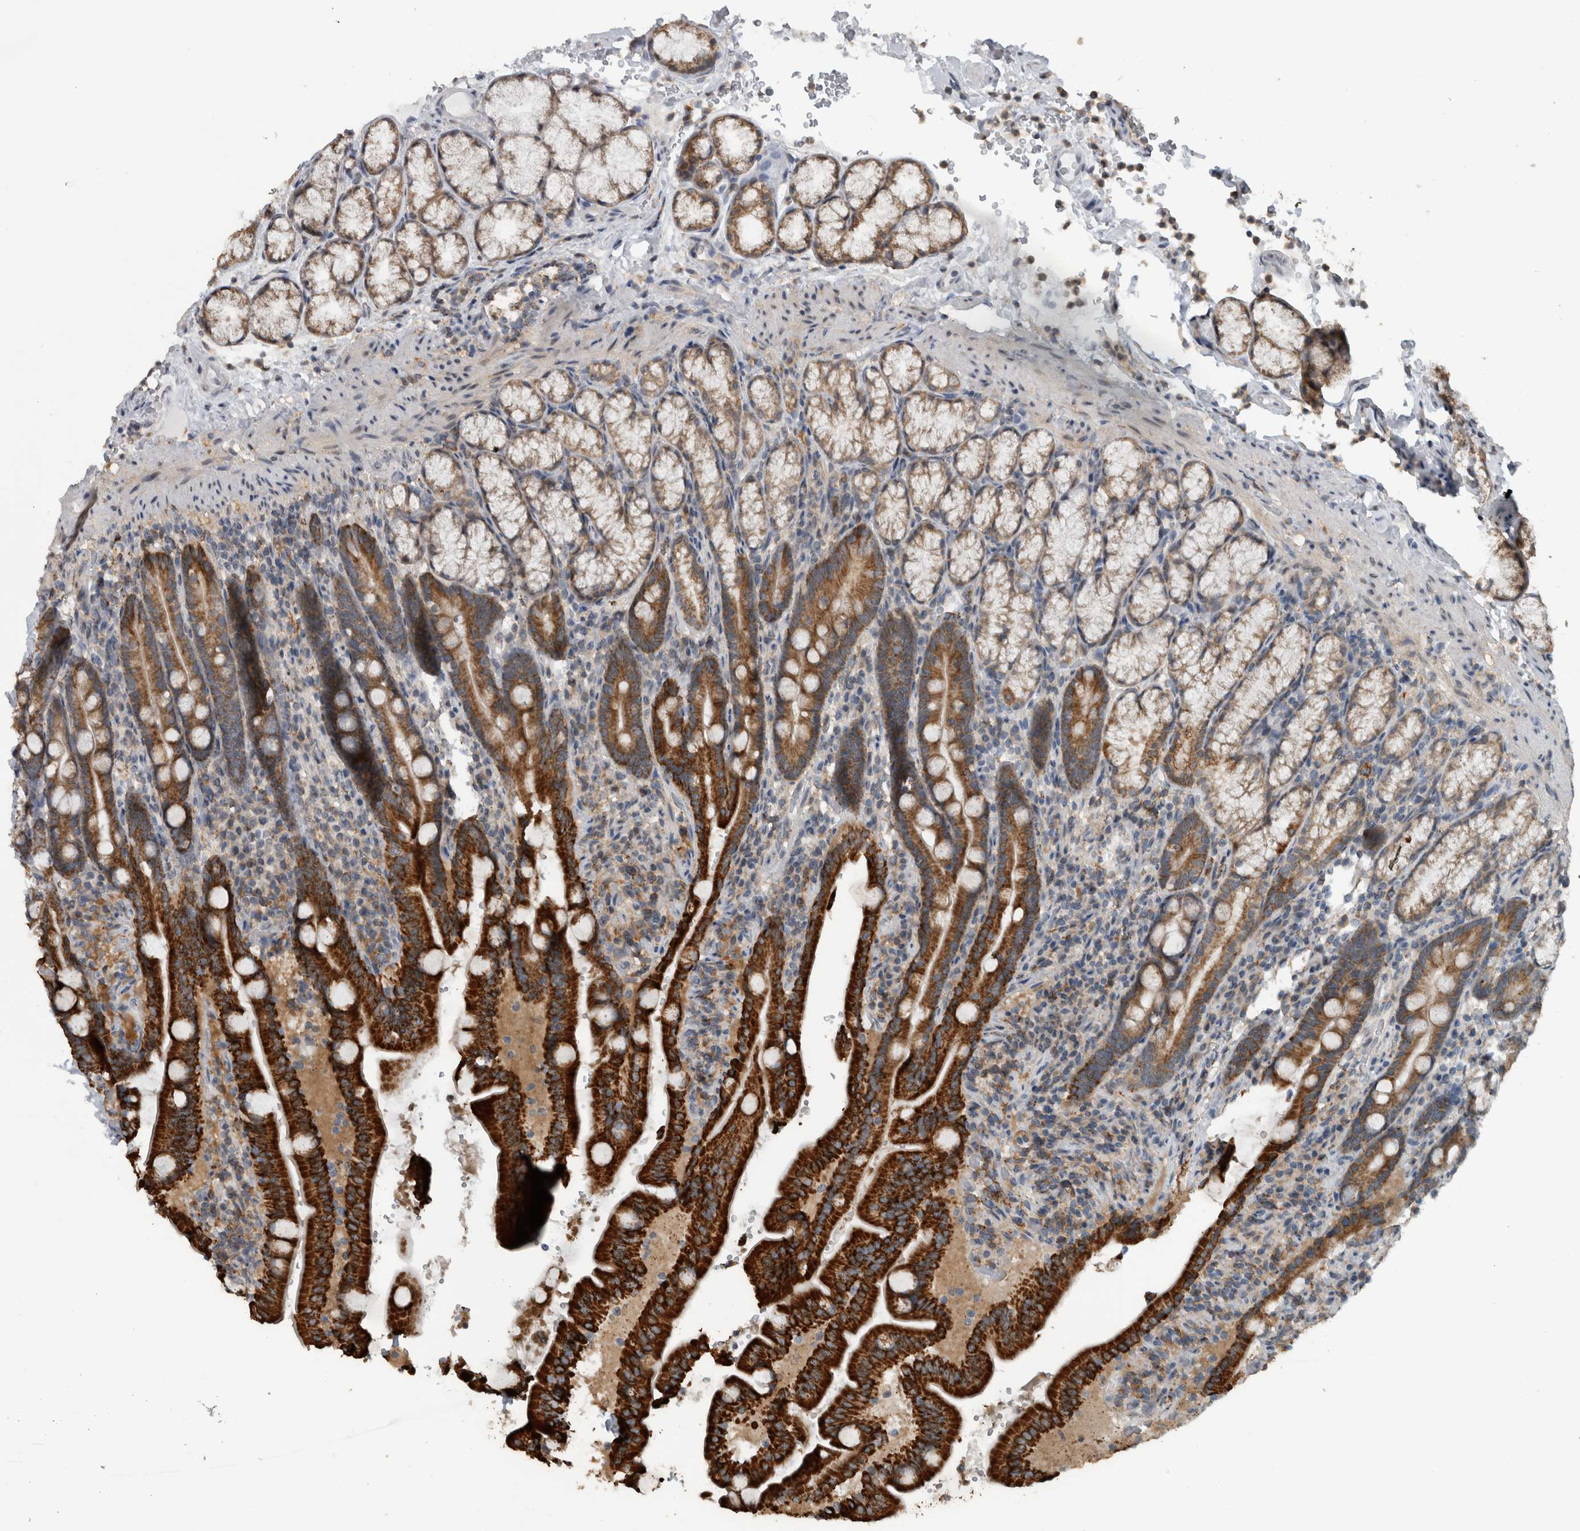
{"staining": {"intensity": "strong", "quantity": "25%-75%", "location": "cytoplasmic/membranous"}, "tissue": "duodenum", "cell_type": "Glandular cells", "image_type": "normal", "snomed": [{"axis": "morphology", "description": "Normal tissue, NOS"}, {"axis": "topography", "description": "Duodenum"}], "caption": "Immunohistochemical staining of benign human duodenum demonstrates strong cytoplasmic/membranous protein expression in about 25%-75% of glandular cells. (DAB (3,3'-diaminobenzidine) IHC, brown staining for protein, blue staining for nuclei).", "gene": "ACSF2", "patient": {"sex": "male", "age": 54}}